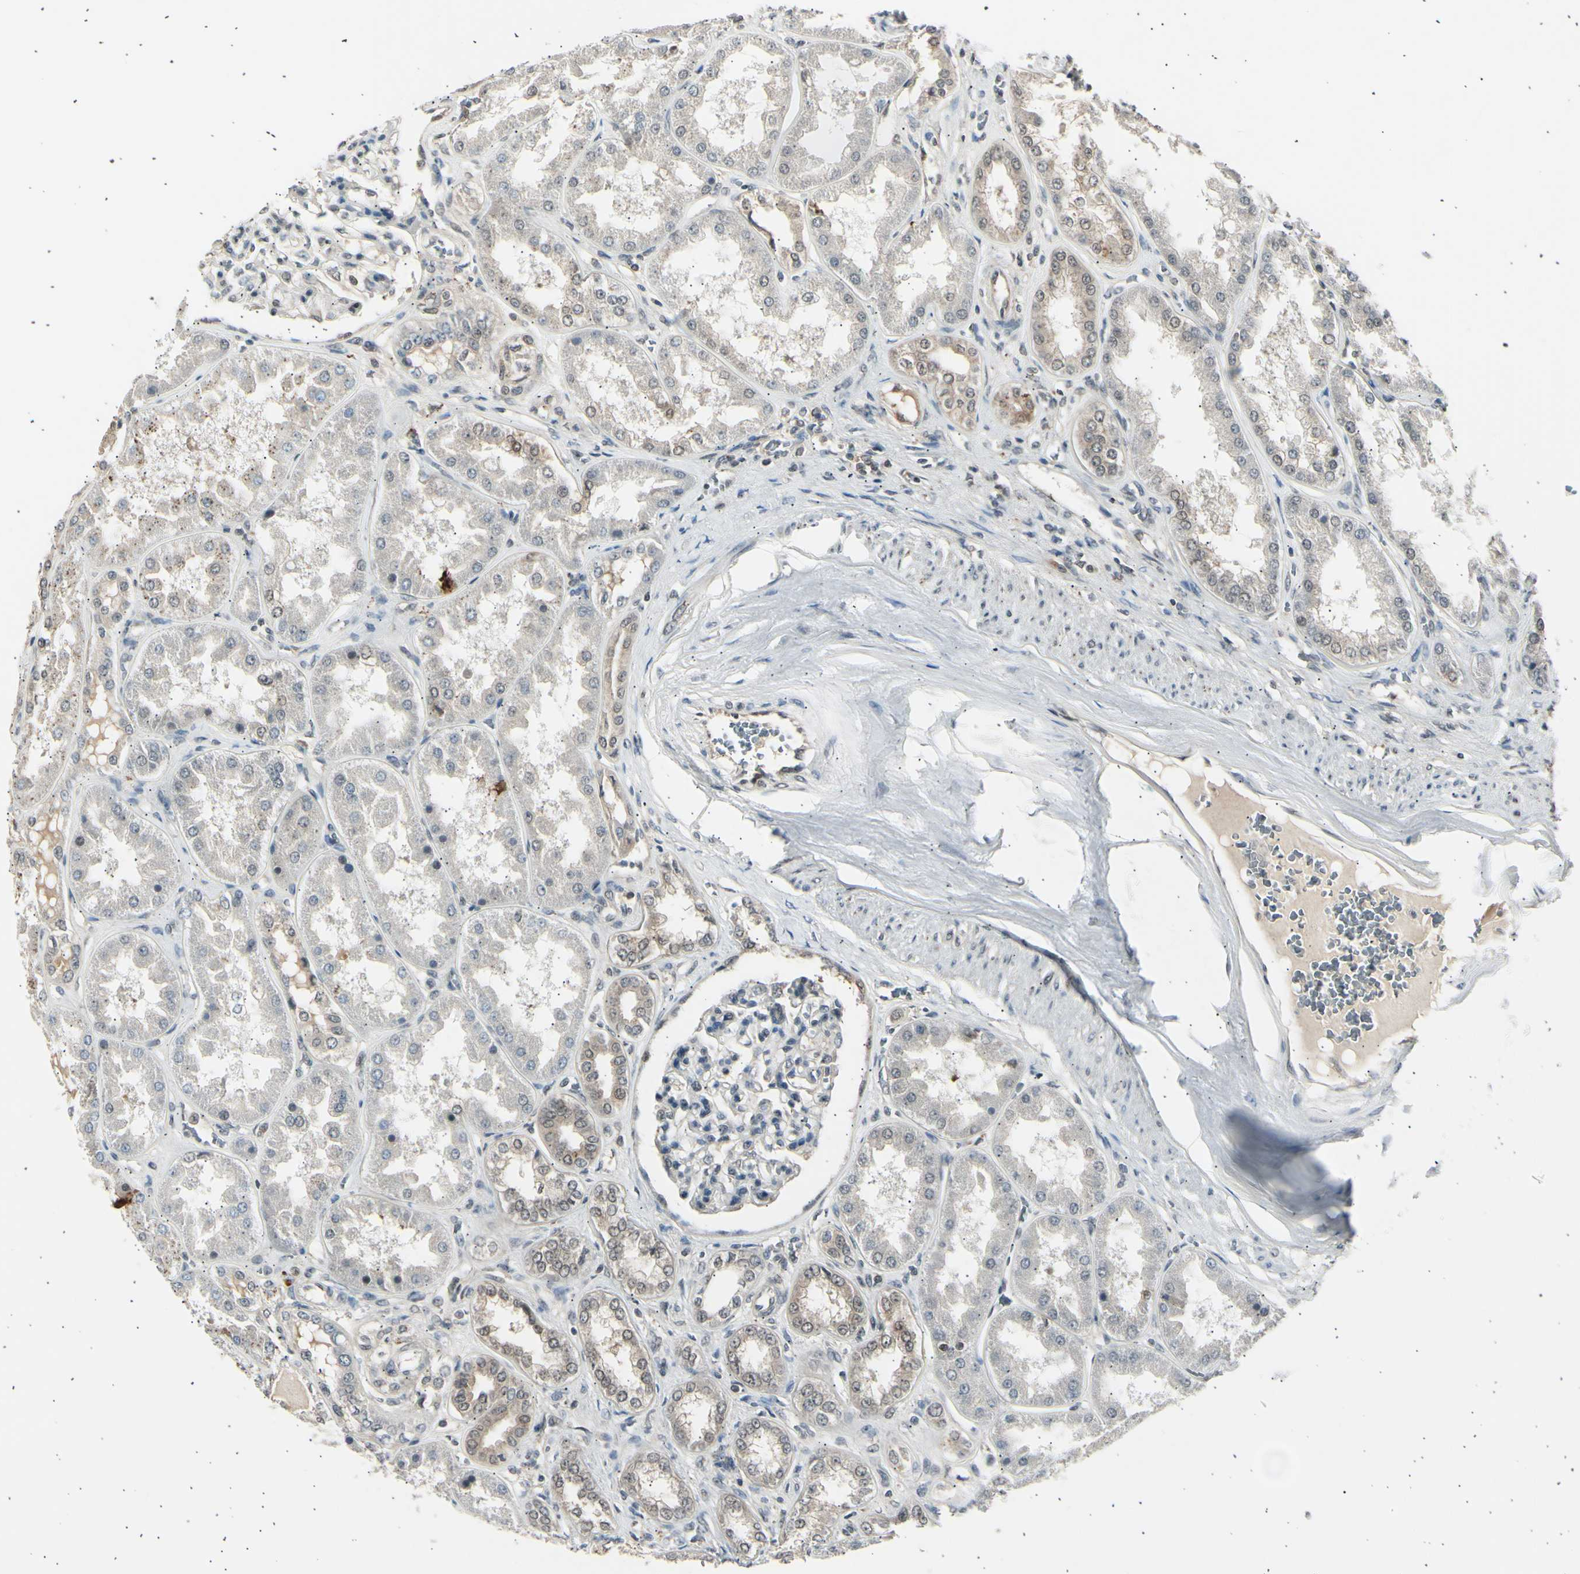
{"staining": {"intensity": "moderate", "quantity": "25%-75%", "location": "nuclear"}, "tissue": "kidney", "cell_type": "Cells in glomeruli", "image_type": "normal", "snomed": [{"axis": "morphology", "description": "Normal tissue, NOS"}, {"axis": "topography", "description": "Kidney"}], "caption": "This histopathology image reveals unremarkable kidney stained with immunohistochemistry to label a protein in brown. The nuclear of cells in glomeruli show moderate positivity for the protein. Nuclei are counter-stained blue.", "gene": "PSMD5", "patient": {"sex": "female", "age": 56}}